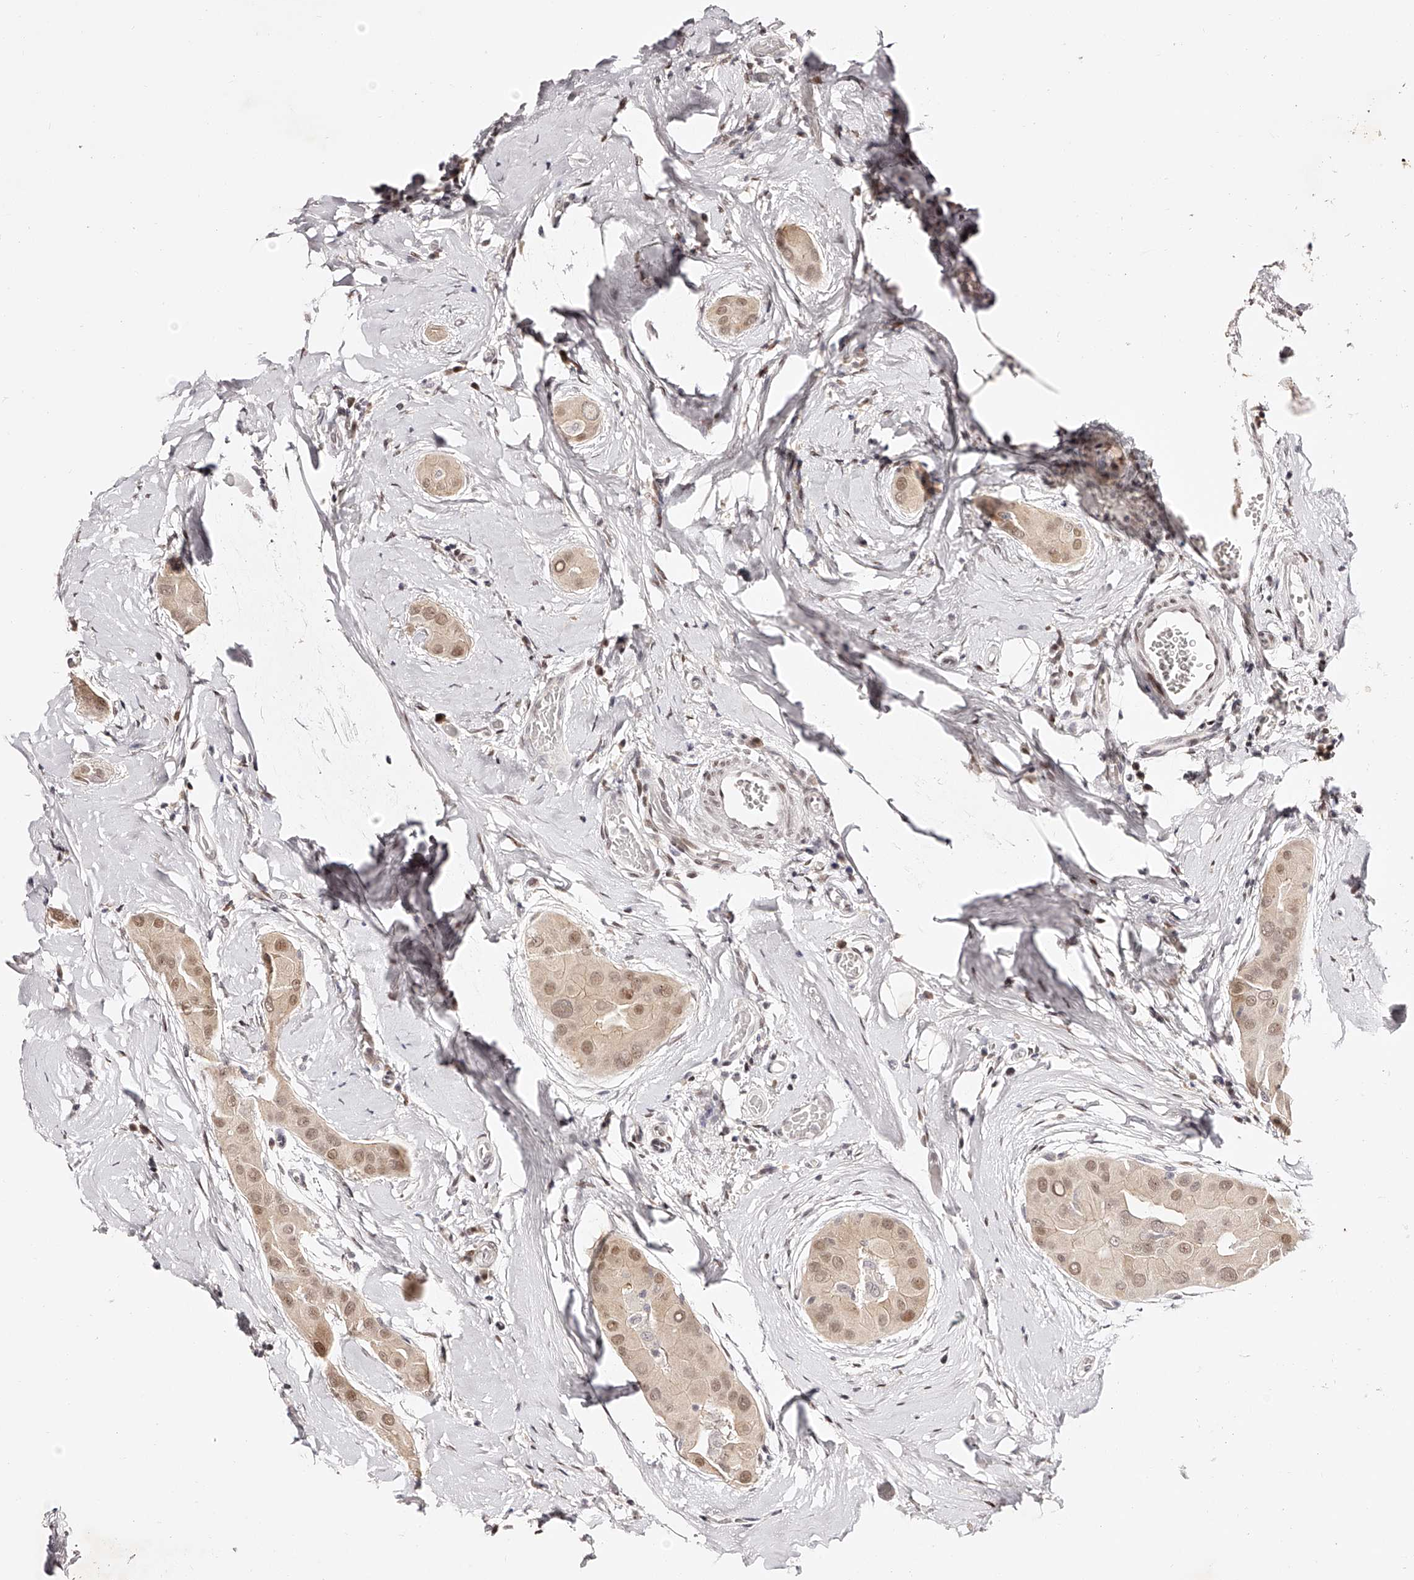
{"staining": {"intensity": "moderate", "quantity": ">75%", "location": "cytoplasmic/membranous,nuclear"}, "tissue": "thyroid cancer", "cell_type": "Tumor cells", "image_type": "cancer", "snomed": [{"axis": "morphology", "description": "Papillary adenocarcinoma, NOS"}, {"axis": "topography", "description": "Thyroid gland"}], "caption": "Thyroid cancer tissue exhibits moderate cytoplasmic/membranous and nuclear positivity in approximately >75% of tumor cells, visualized by immunohistochemistry.", "gene": "USF3", "patient": {"sex": "male", "age": 33}}